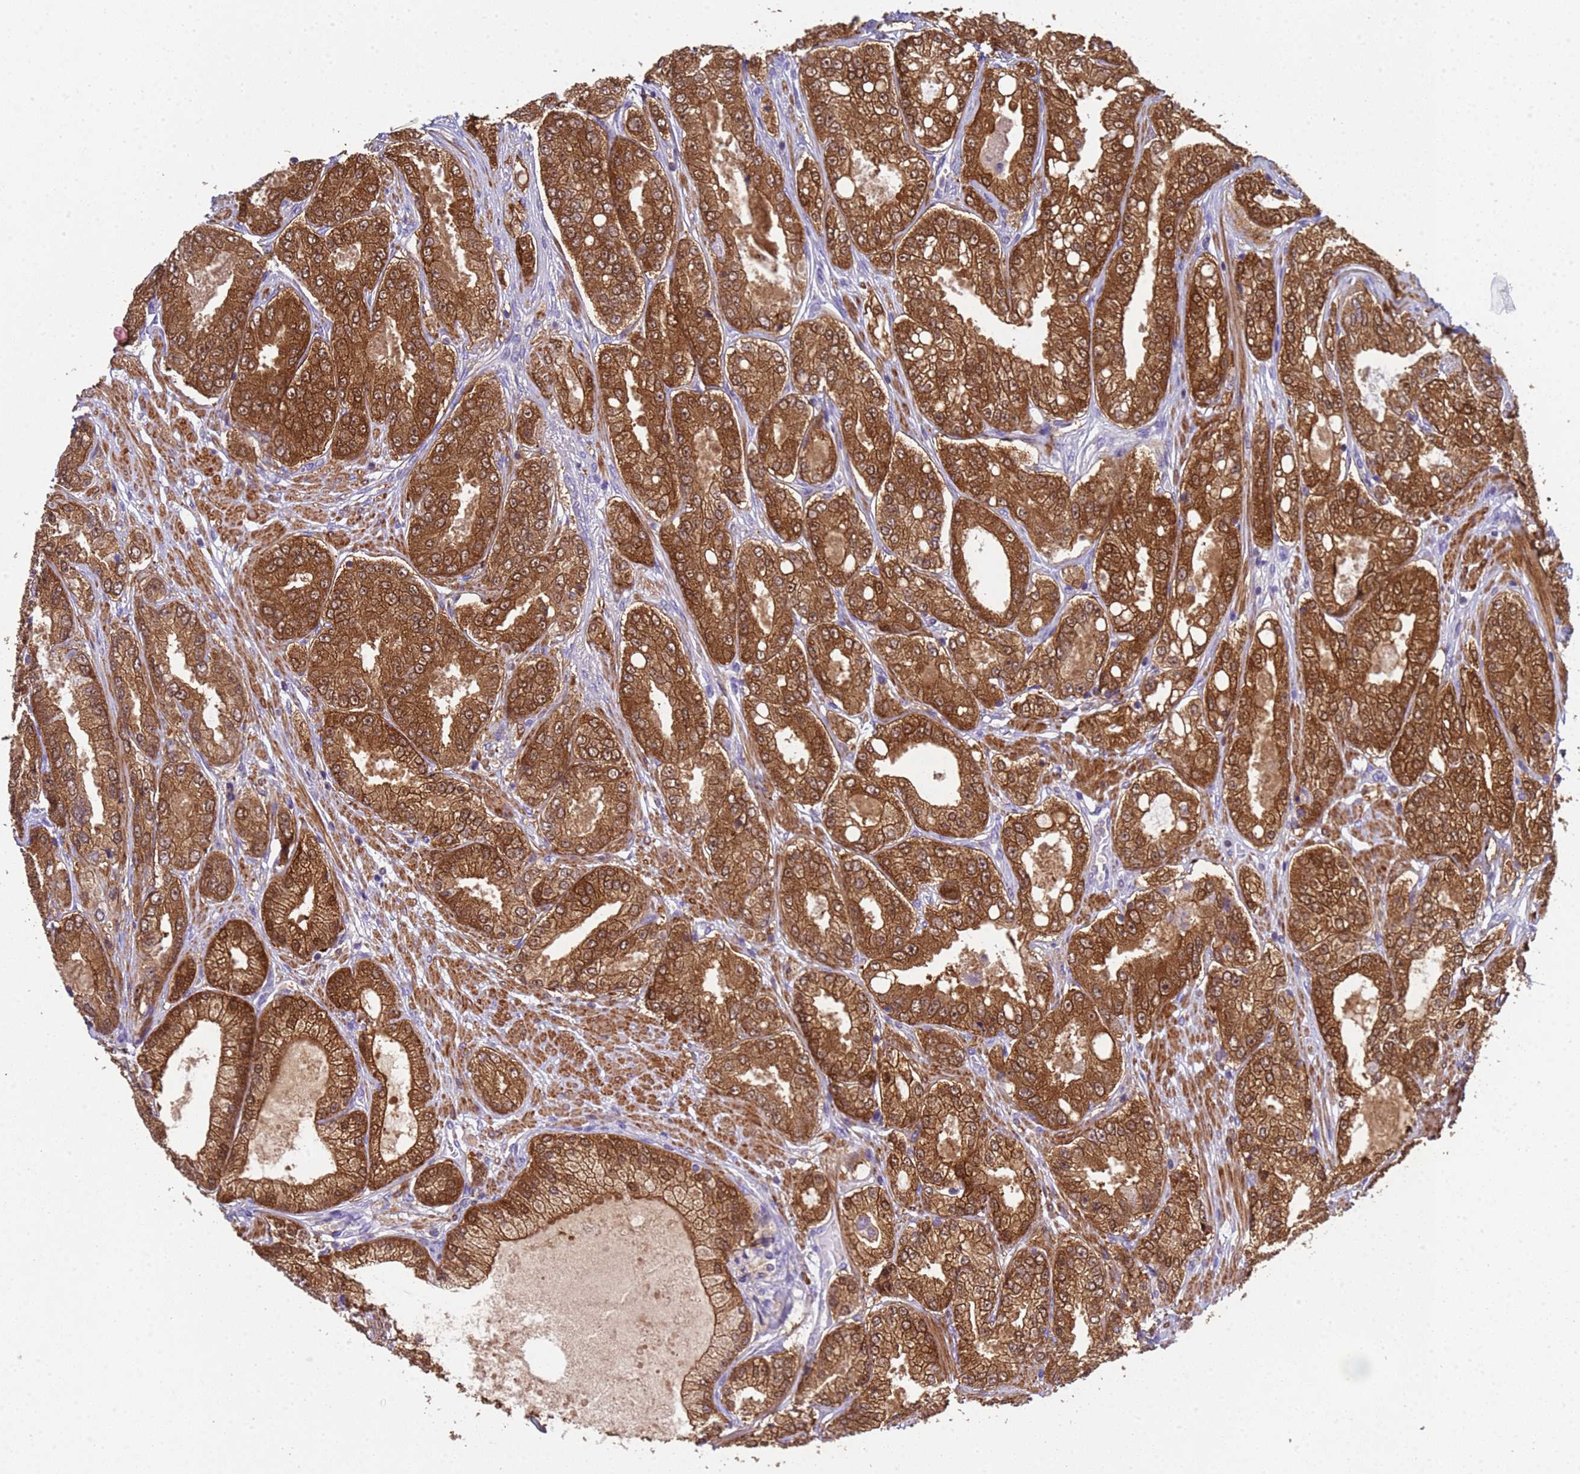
{"staining": {"intensity": "strong", "quantity": ">75%", "location": "cytoplasmic/membranous,nuclear"}, "tissue": "prostate cancer", "cell_type": "Tumor cells", "image_type": "cancer", "snomed": [{"axis": "morphology", "description": "Adenocarcinoma, High grade"}, {"axis": "topography", "description": "Prostate"}], "caption": "Human adenocarcinoma (high-grade) (prostate) stained with a protein marker reveals strong staining in tumor cells.", "gene": "KLHL13", "patient": {"sex": "male", "age": 71}}